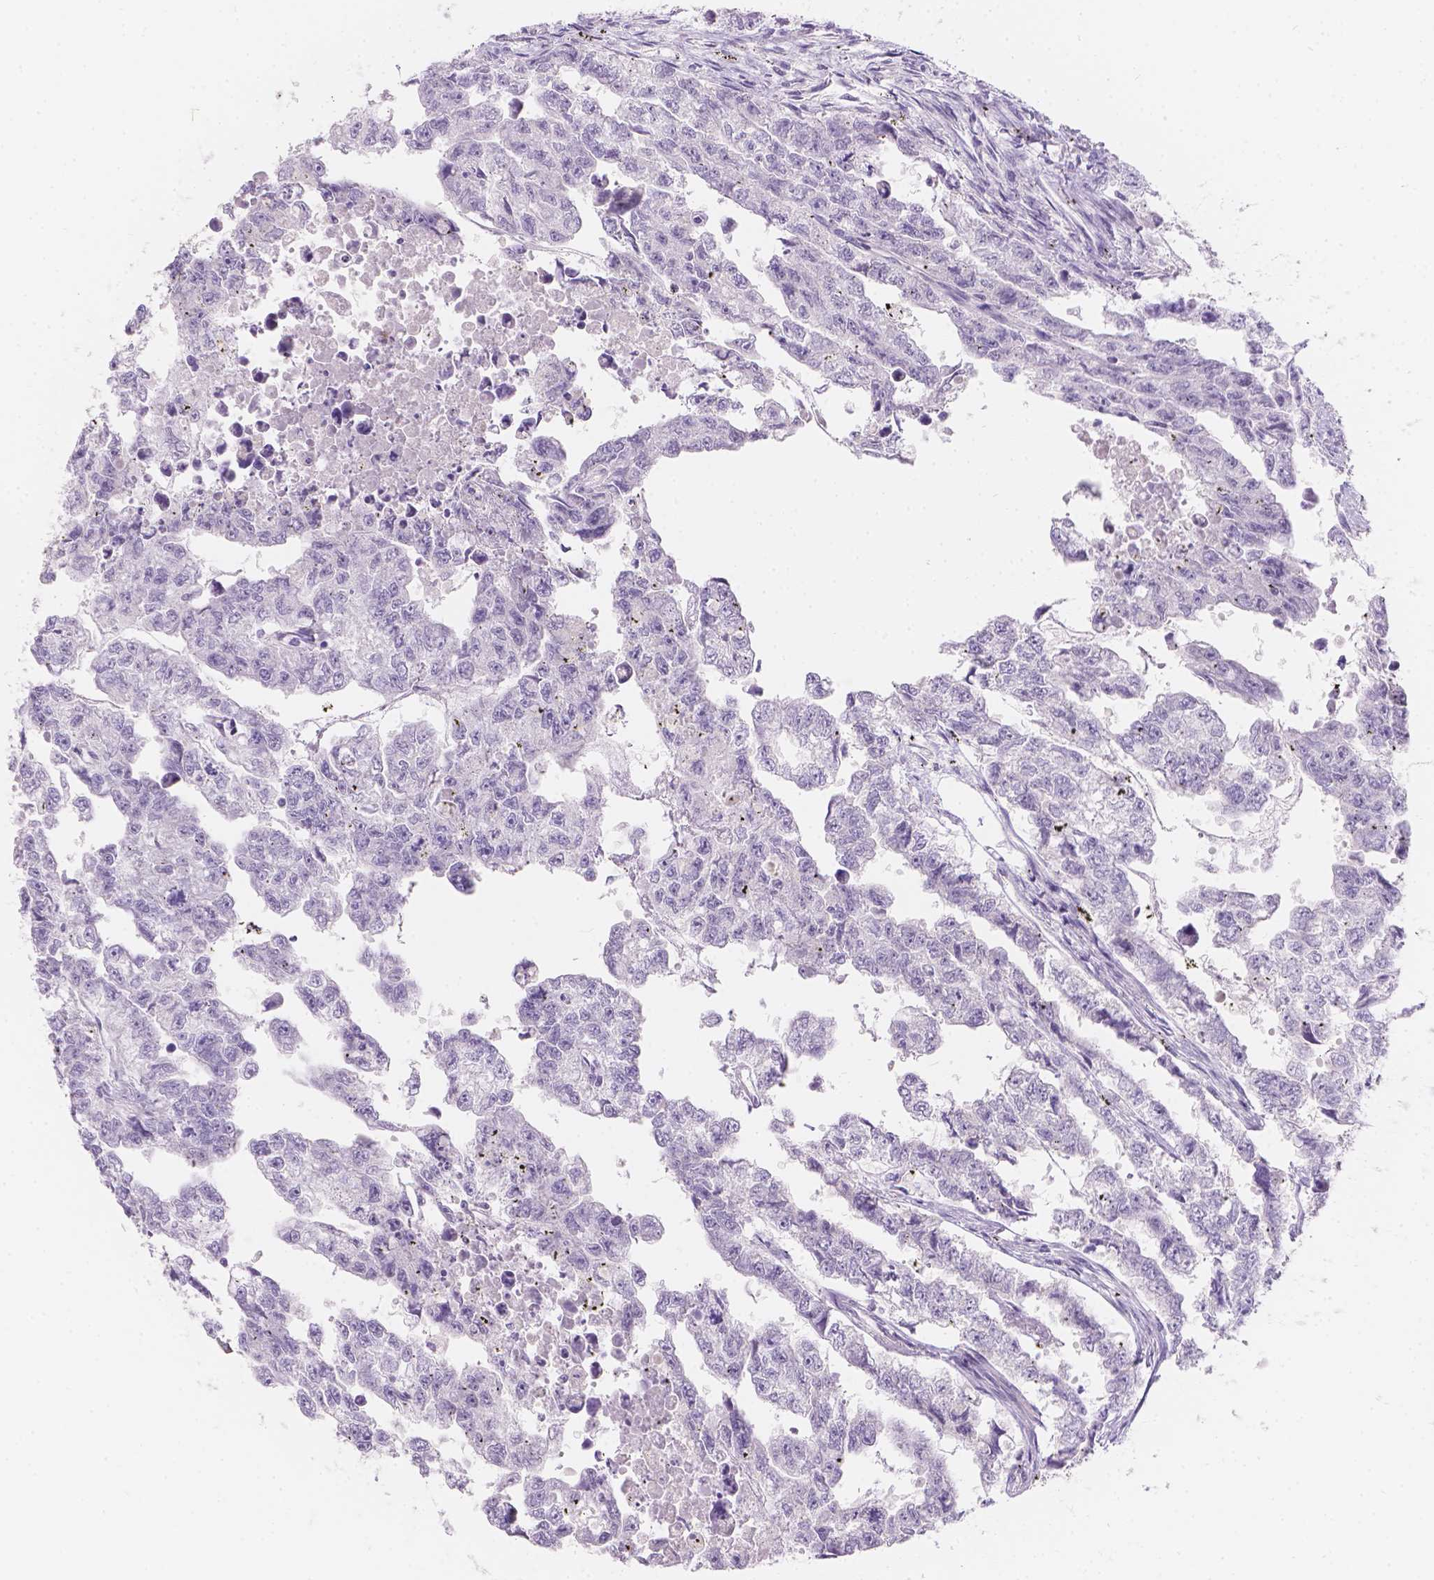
{"staining": {"intensity": "negative", "quantity": "none", "location": "none"}, "tissue": "testis cancer", "cell_type": "Tumor cells", "image_type": "cancer", "snomed": [{"axis": "morphology", "description": "Carcinoma, Embryonal, NOS"}, {"axis": "morphology", "description": "Teratoma, malignant, NOS"}, {"axis": "topography", "description": "Testis"}], "caption": "IHC image of neoplastic tissue: human testis cancer (malignant teratoma) stained with DAB exhibits no significant protein expression in tumor cells. (DAB immunohistochemistry (IHC) visualized using brightfield microscopy, high magnification).", "gene": "HTN3", "patient": {"sex": "male", "age": 44}}